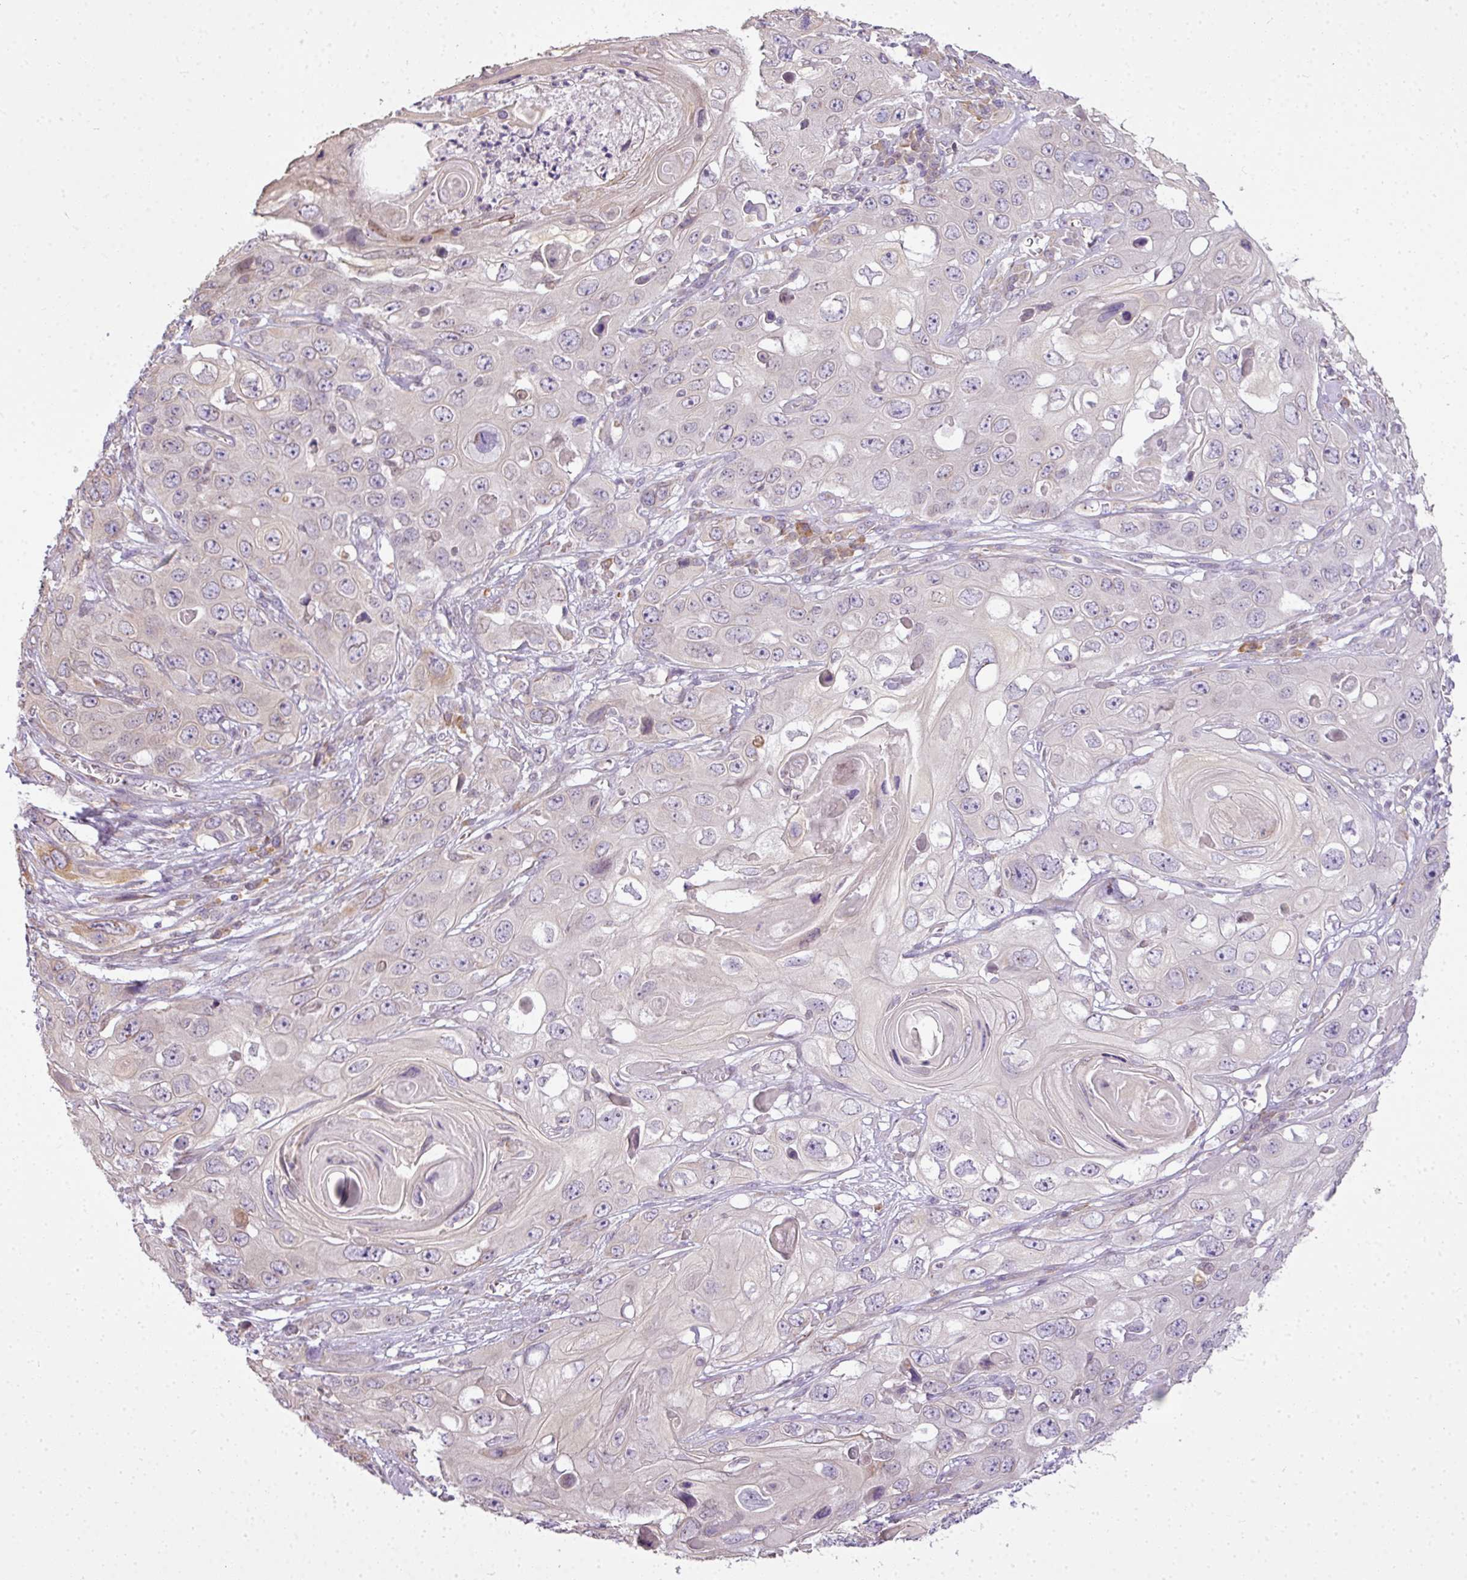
{"staining": {"intensity": "negative", "quantity": "none", "location": "none"}, "tissue": "skin cancer", "cell_type": "Tumor cells", "image_type": "cancer", "snomed": [{"axis": "morphology", "description": "Squamous cell carcinoma, NOS"}, {"axis": "topography", "description": "Skin"}], "caption": "Tumor cells are negative for brown protein staining in skin cancer (squamous cell carcinoma).", "gene": "COX18", "patient": {"sex": "male", "age": 55}}